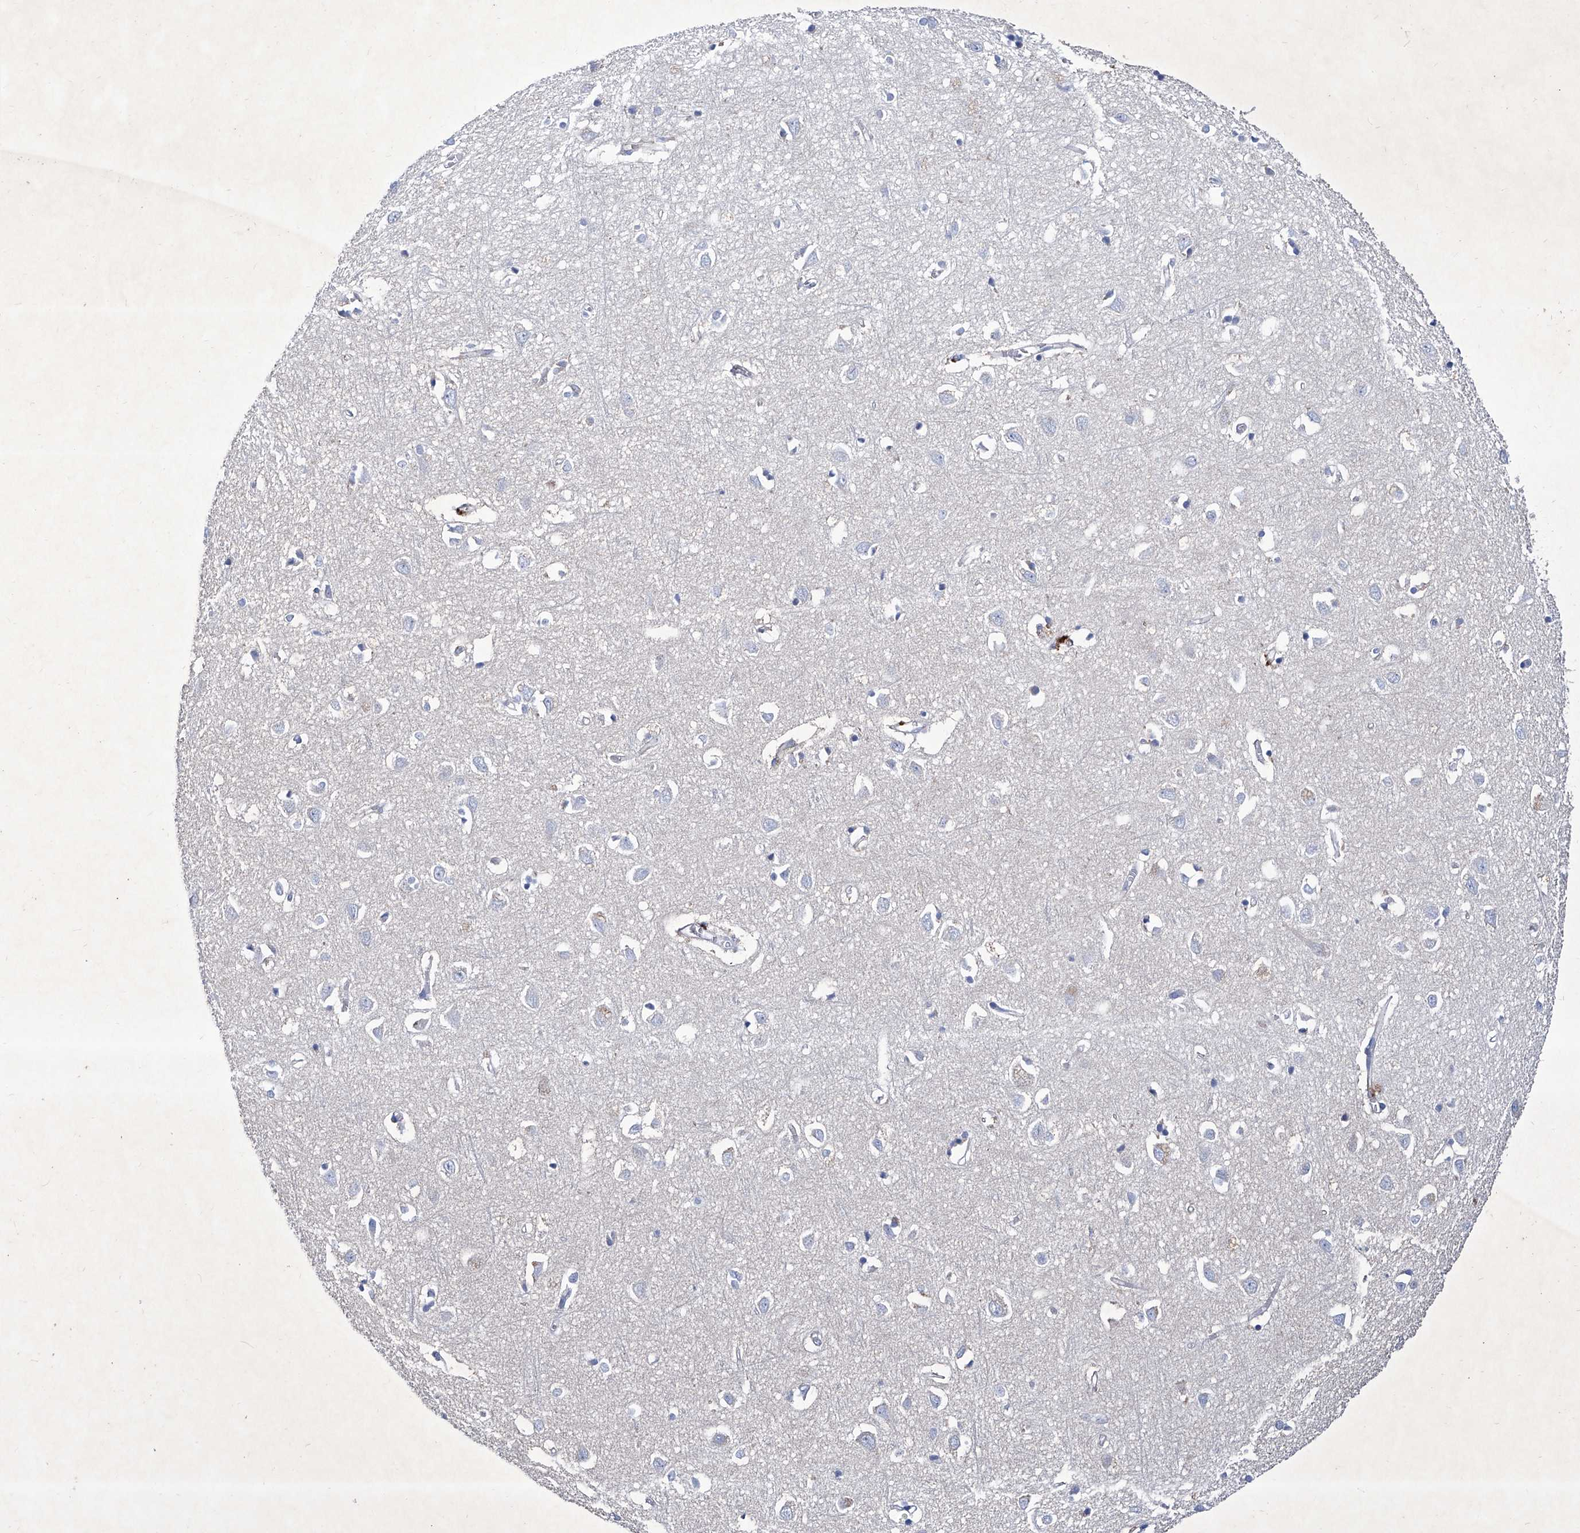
{"staining": {"intensity": "negative", "quantity": "none", "location": "none"}, "tissue": "cerebral cortex", "cell_type": "Endothelial cells", "image_type": "normal", "snomed": [{"axis": "morphology", "description": "Normal tissue, NOS"}, {"axis": "topography", "description": "Cerebral cortex"}], "caption": "The micrograph displays no staining of endothelial cells in benign cerebral cortex. (IHC, brightfield microscopy, high magnification).", "gene": "KLHL17", "patient": {"sex": "female", "age": 64}}